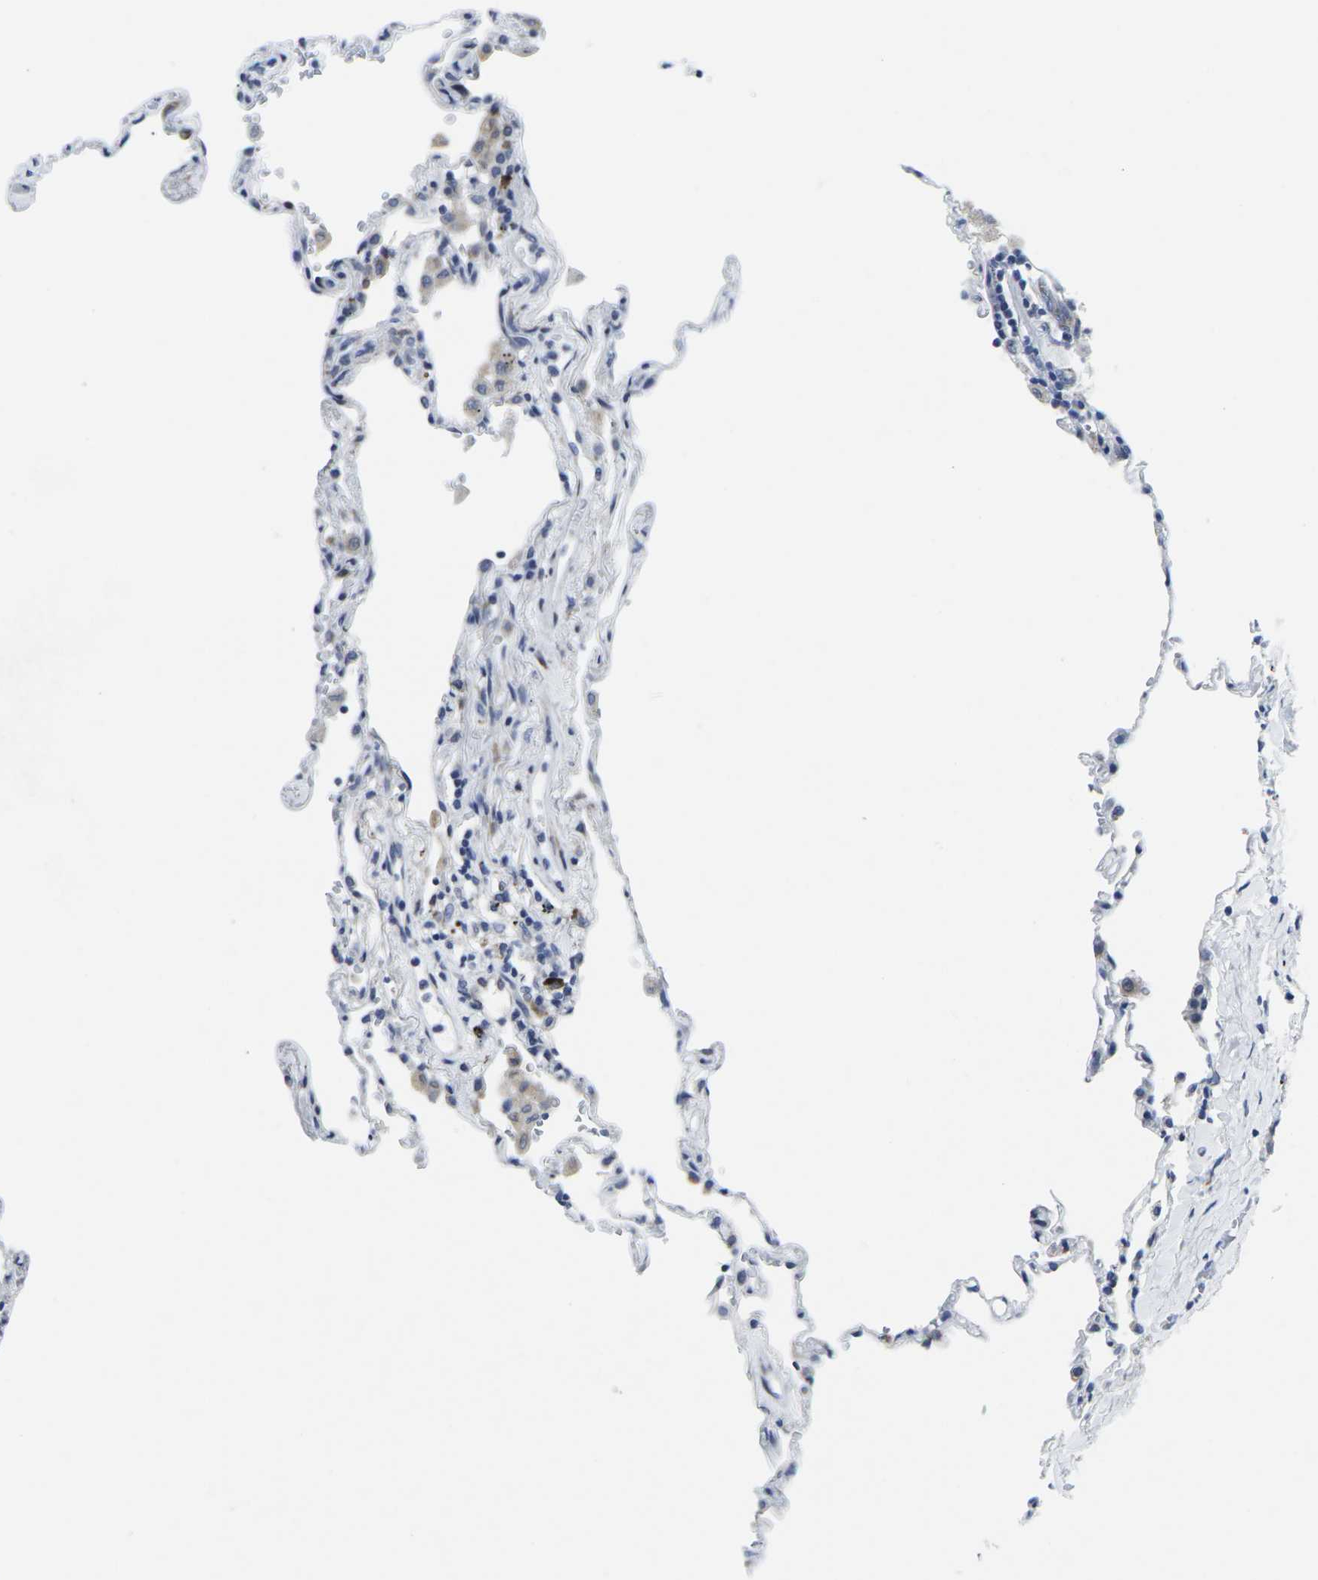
{"staining": {"intensity": "negative", "quantity": "none", "location": "none"}, "tissue": "lung", "cell_type": "Alveolar cells", "image_type": "normal", "snomed": [{"axis": "morphology", "description": "Normal tissue, NOS"}, {"axis": "topography", "description": "Lung"}], "caption": "IHC of unremarkable lung shows no positivity in alveolar cells.", "gene": "RPN1", "patient": {"sex": "male", "age": 59}}